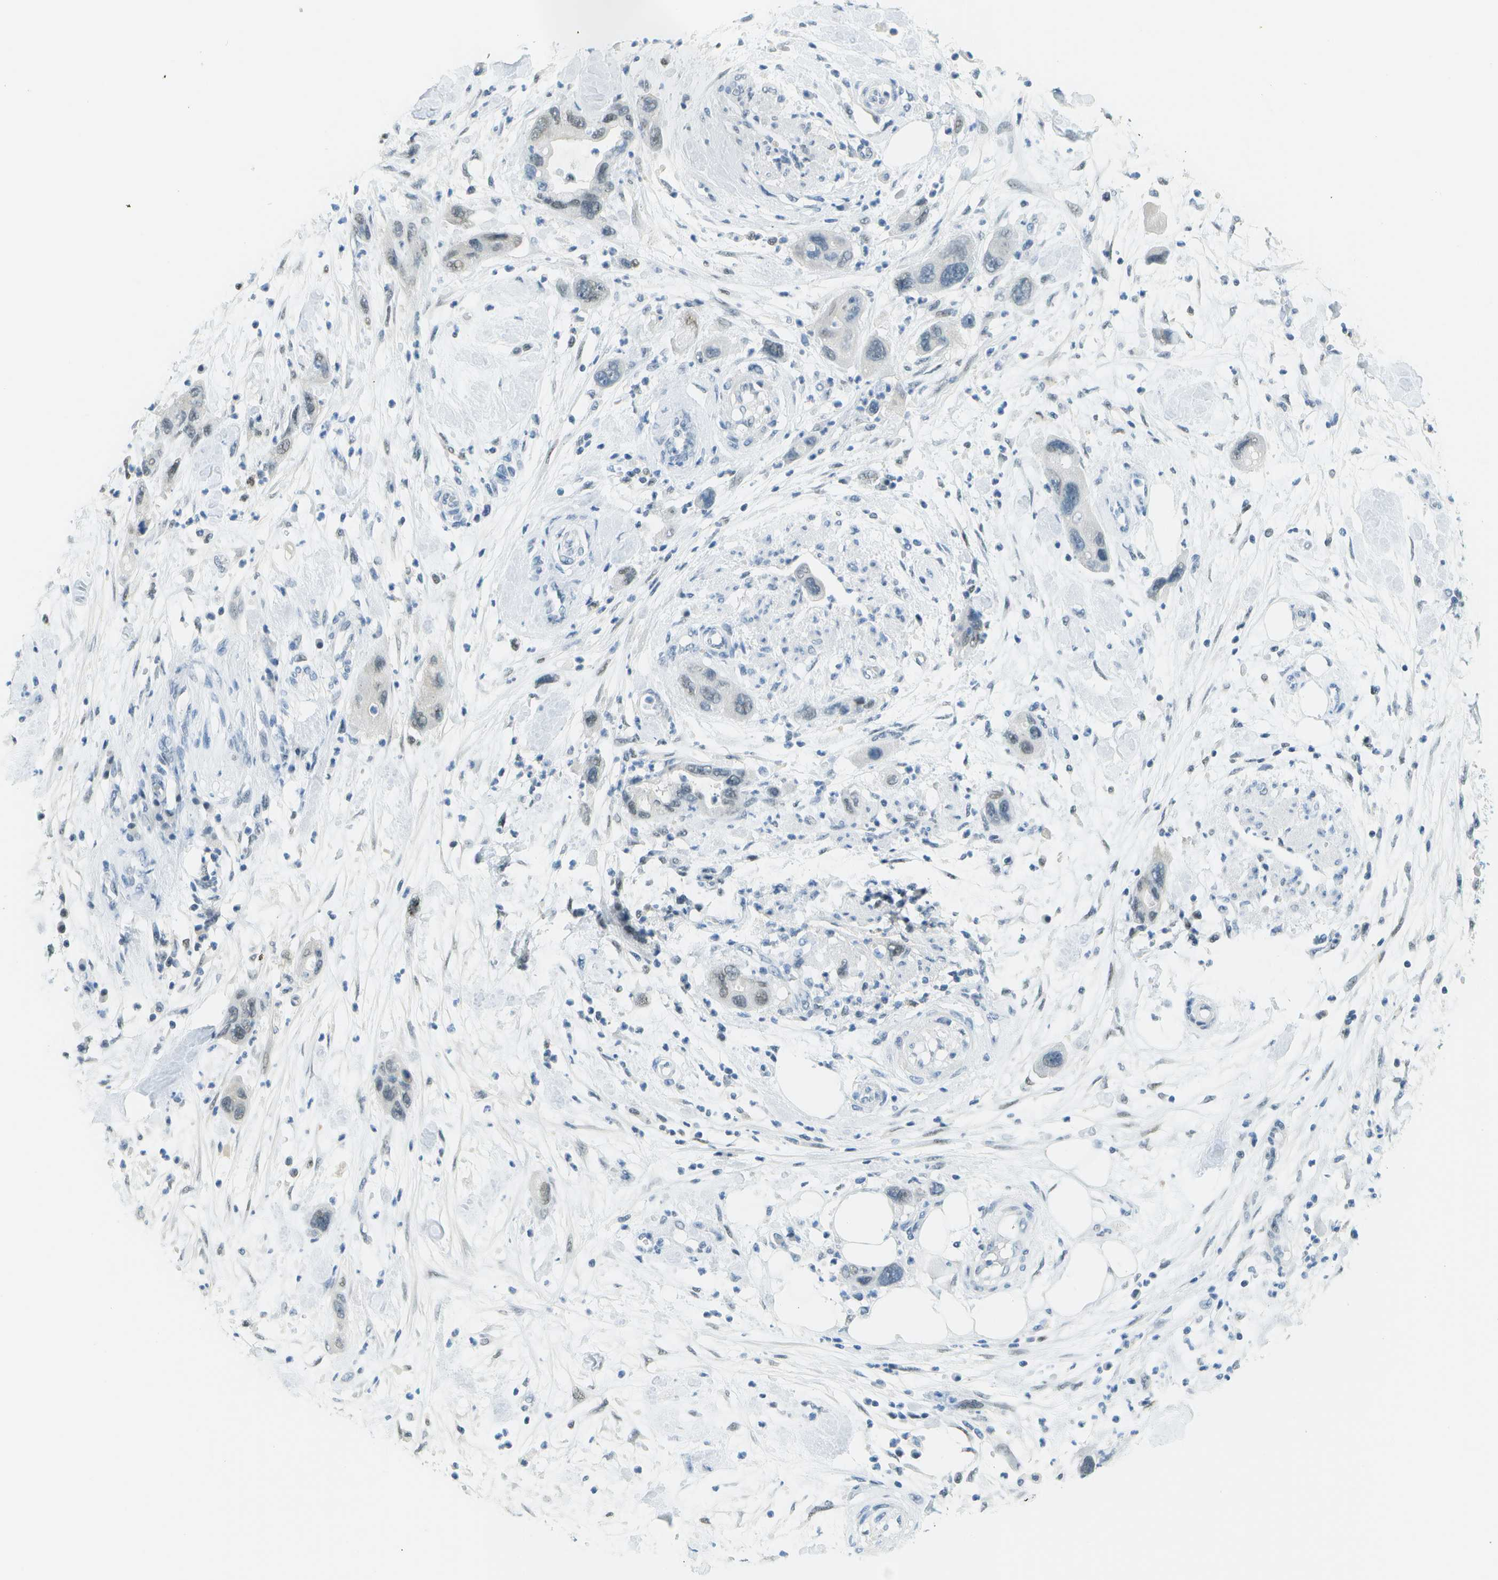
{"staining": {"intensity": "negative", "quantity": "none", "location": "none"}, "tissue": "pancreatic cancer", "cell_type": "Tumor cells", "image_type": "cancer", "snomed": [{"axis": "morphology", "description": "Normal tissue, NOS"}, {"axis": "morphology", "description": "Adenocarcinoma, NOS"}, {"axis": "topography", "description": "Pancreas"}], "caption": "High magnification brightfield microscopy of adenocarcinoma (pancreatic) stained with DAB (brown) and counterstained with hematoxylin (blue): tumor cells show no significant positivity. (Brightfield microscopy of DAB (3,3'-diaminobenzidine) immunohistochemistry (IHC) at high magnification).", "gene": "NEK11", "patient": {"sex": "female", "age": 71}}